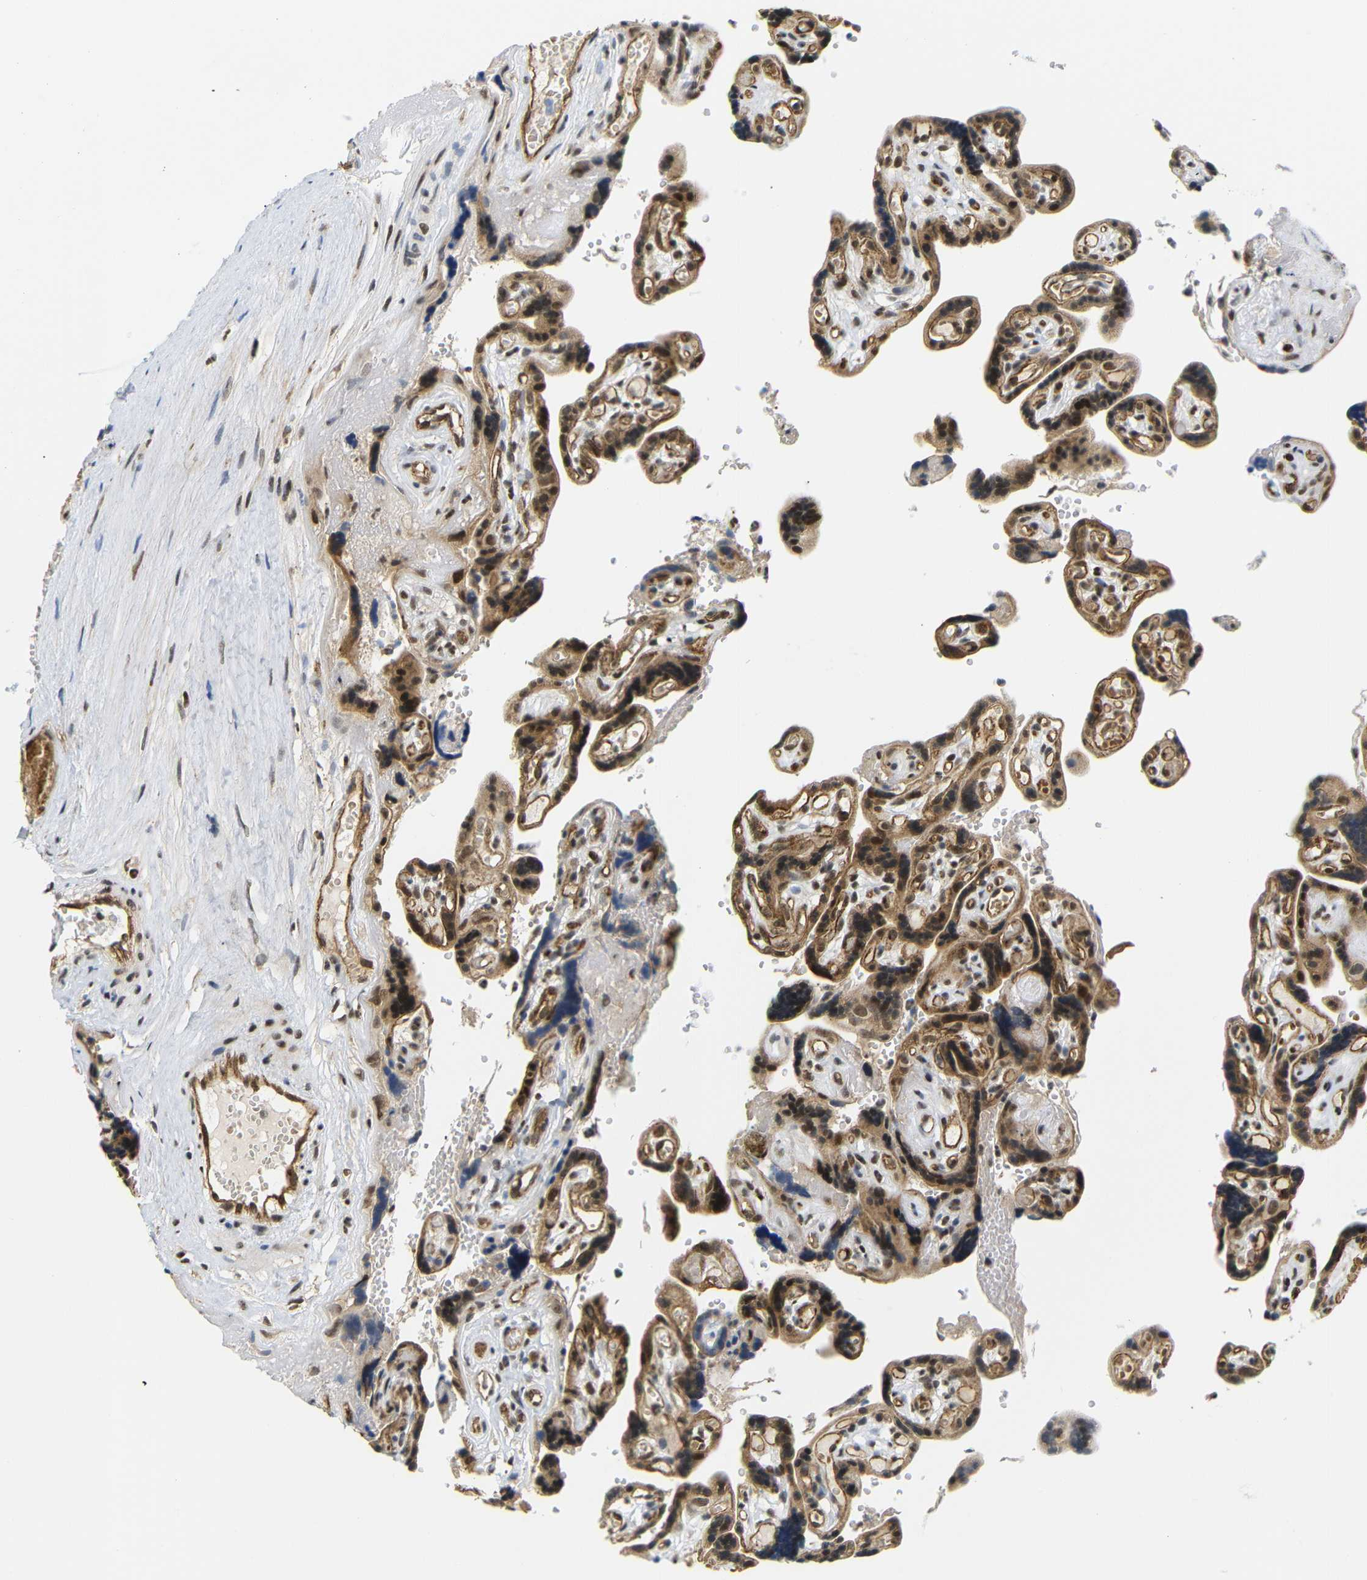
{"staining": {"intensity": "moderate", "quantity": ">75%", "location": "cytoplasmic/membranous,nuclear"}, "tissue": "placenta", "cell_type": "Decidual cells", "image_type": "normal", "snomed": [{"axis": "morphology", "description": "Normal tissue, NOS"}, {"axis": "topography", "description": "Placenta"}], "caption": "Immunohistochemistry (IHC) of benign human placenta demonstrates medium levels of moderate cytoplasmic/membranous,nuclear staining in approximately >75% of decidual cells. Using DAB (brown) and hematoxylin (blue) stains, captured at high magnification using brightfield microscopy.", "gene": "GJA5", "patient": {"sex": "female", "age": 30}}